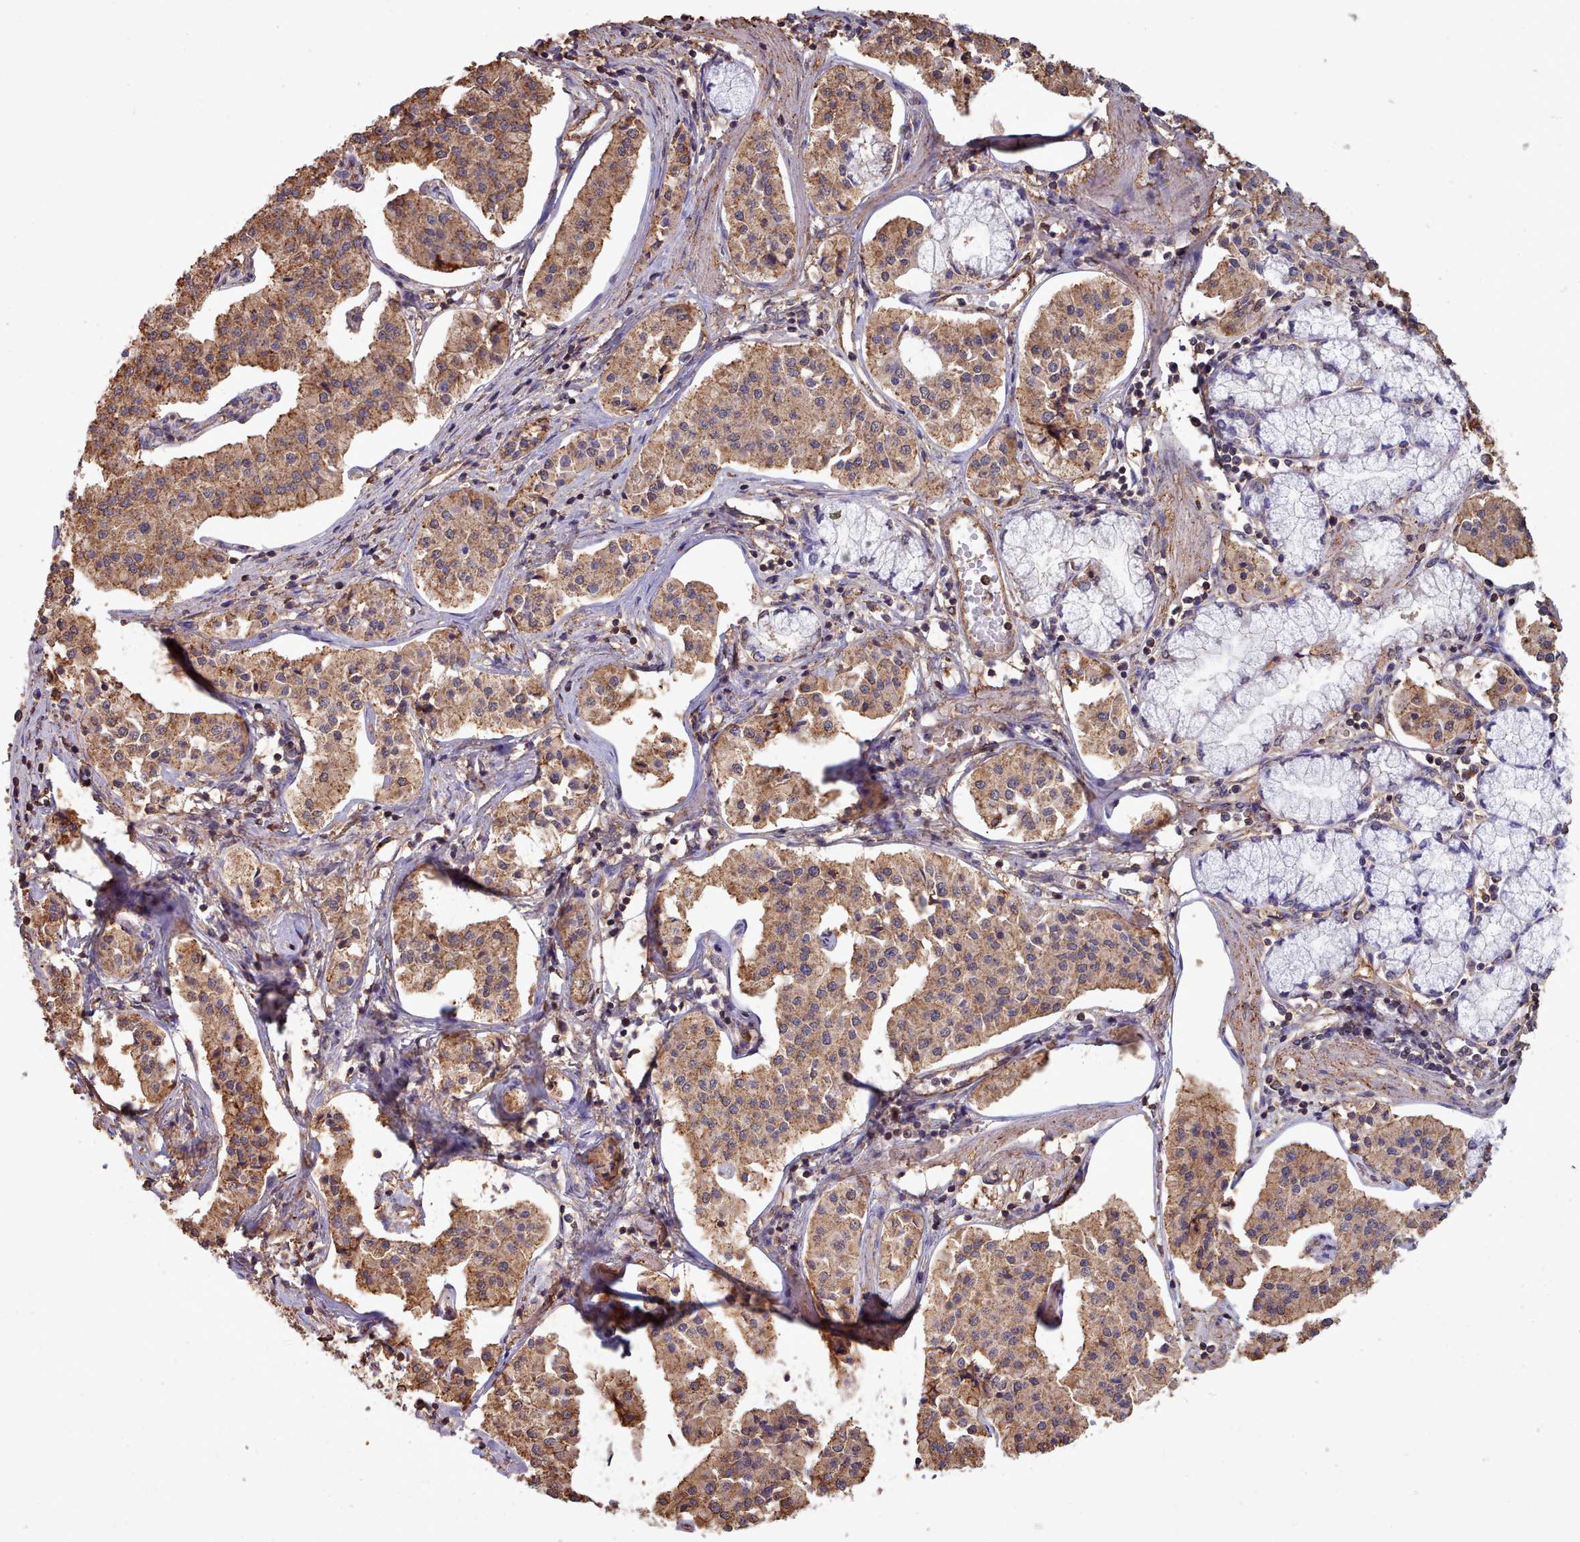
{"staining": {"intensity": "moderate", "quantity": ">75%", "location": "cytoplasmic/membranous"}, "tissue": "pancreatic cancer", "cell_type": "Tumor cells", "image_type": "cancer", "snomed": [{"axis": "morphology", "description": "Adenocarcinoma, NOS"}, {"axis": "topography", "description": "Pancreas"}], "caption": "Moderate cytoplasmic/membranous staining for a protein is appreciated in approximately >75% of tumor cells of pancreatic cancer (adenocarcinoma) using immunohistochemistry (IHC).", "gene": "METRN", "patient": {"sex": "female", "age": 50}}